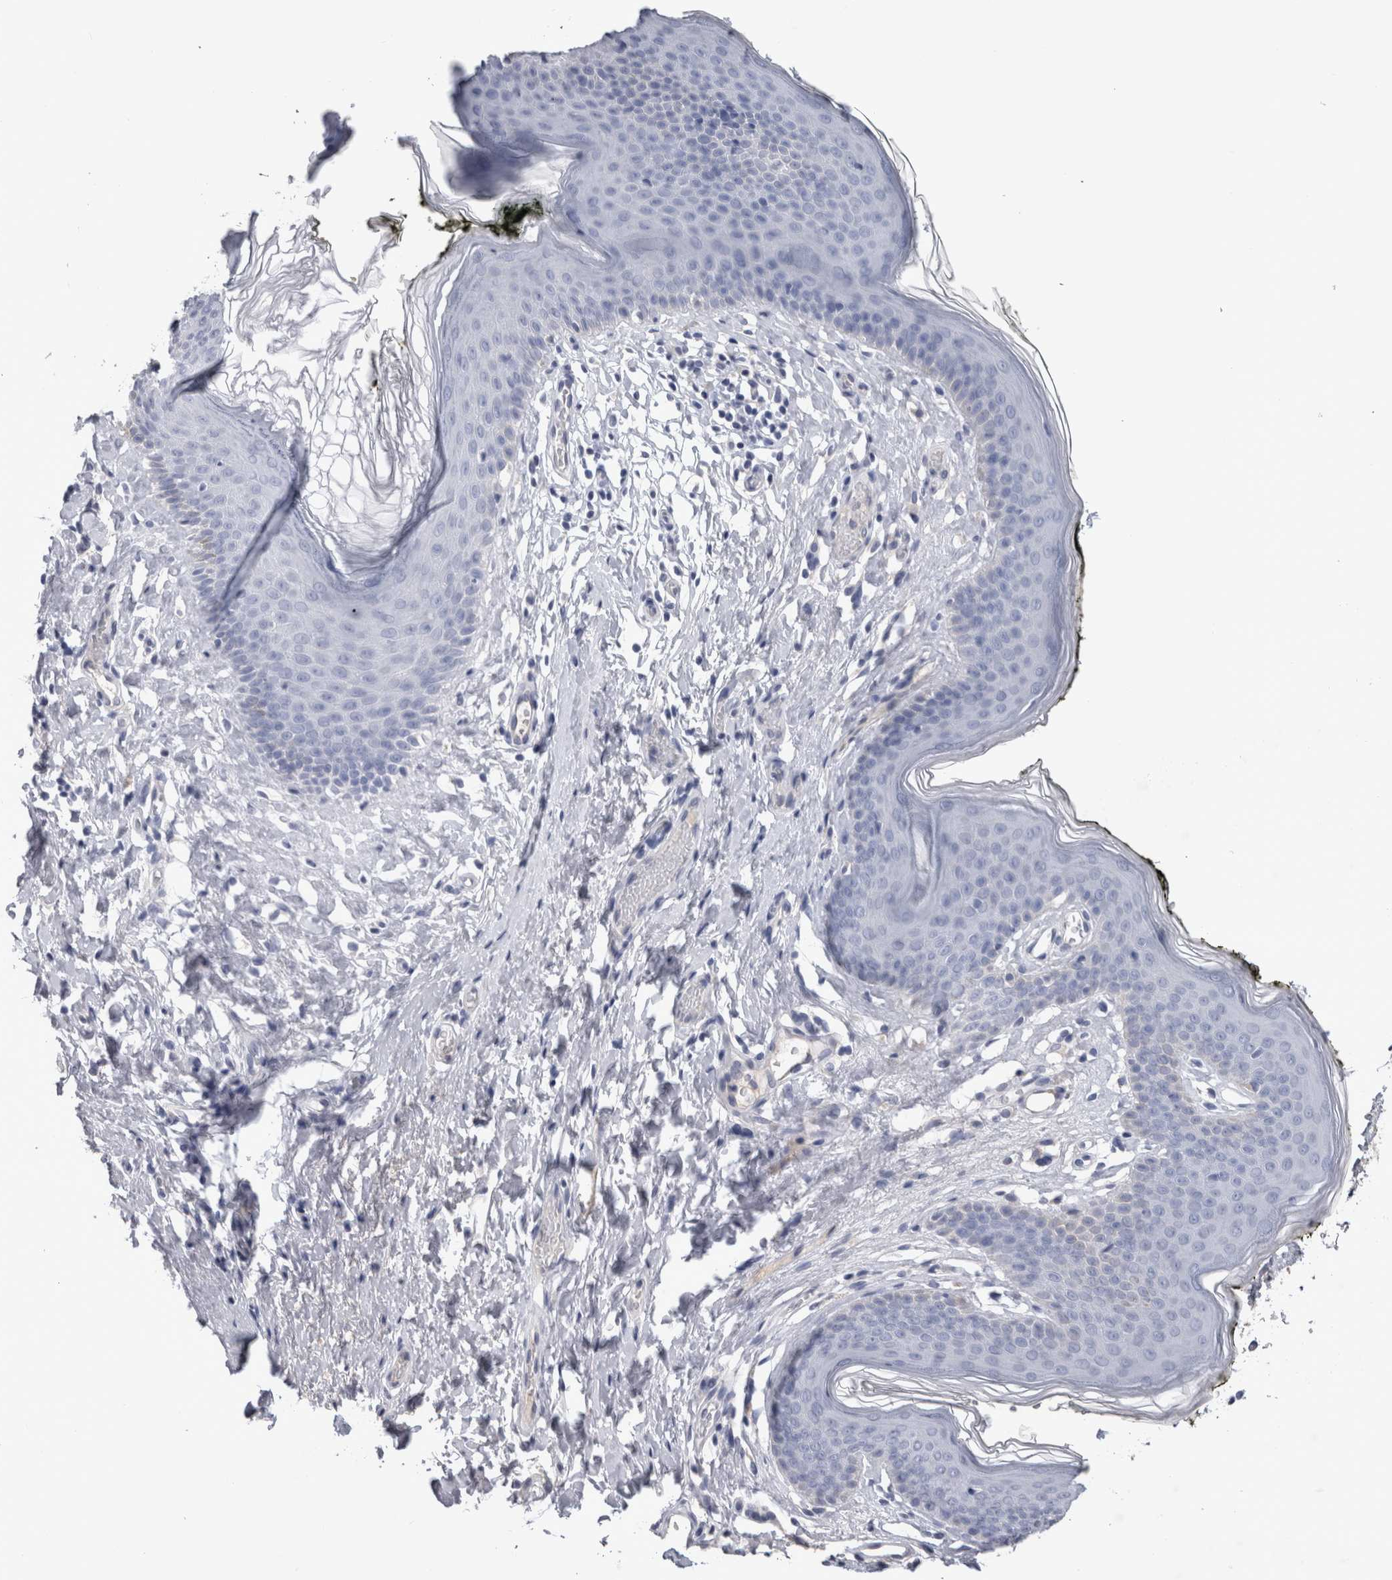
{"staining": {"intensity": "negative", "quantity": "none", "location": "none"}, "tissue": "skin", "cell_type": "Epidermal cells", "image_type": "normal", "snomed": [{"axis": "morphology", "description": "Normal tissue, NOS"}, {"axis": "morphology", "description": "Inflammation, NOS"}, {"axis": "topography", "description": "Vulva"}], "caption": "High power microscopy histopathology image of an immunohistochemistry (IHC) image of benign skin, revealing no significant staining in epidermal cells.", "gene": "PAX5", "patient": {"sex": "female", "age": 84}}